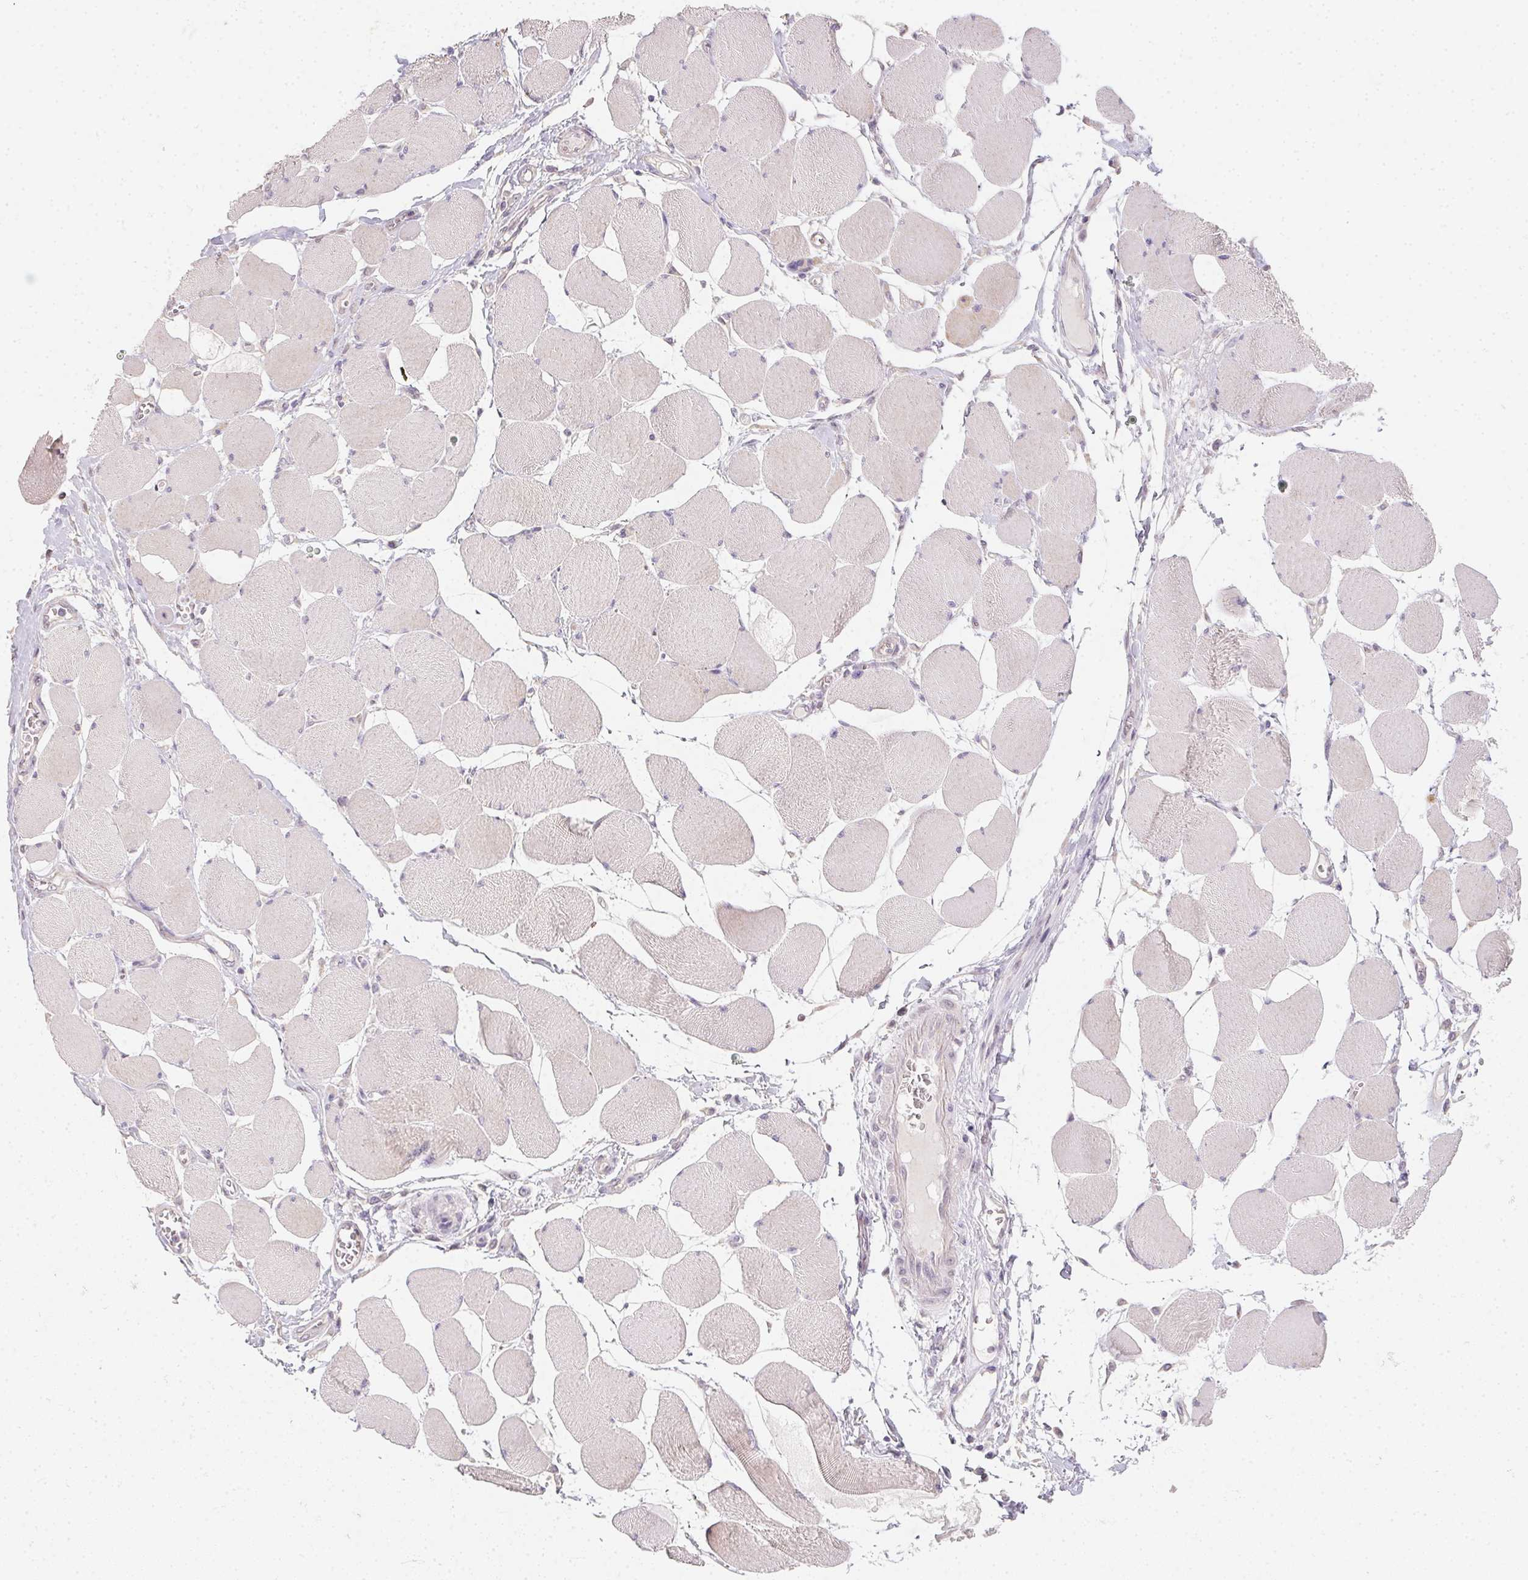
{"staining": {"intensity": "negative", "quantity": "none", "location": "none"}, "tissue": "skeletal muscle", "cell_type": "Myocytes", "image_type": "normal", "snomed": [{"axis": "morphology", "description": "Normal tissue, NOS"}, {"axis": "topography", "description": "Skeletal muscle"}], "caption": "Immunohistochemistry of unremarkable human skeletal muscle demonstrates no expression in myocytes.", "gene": "ZBBX", "patient": {"sex": "female", "age": 75}}